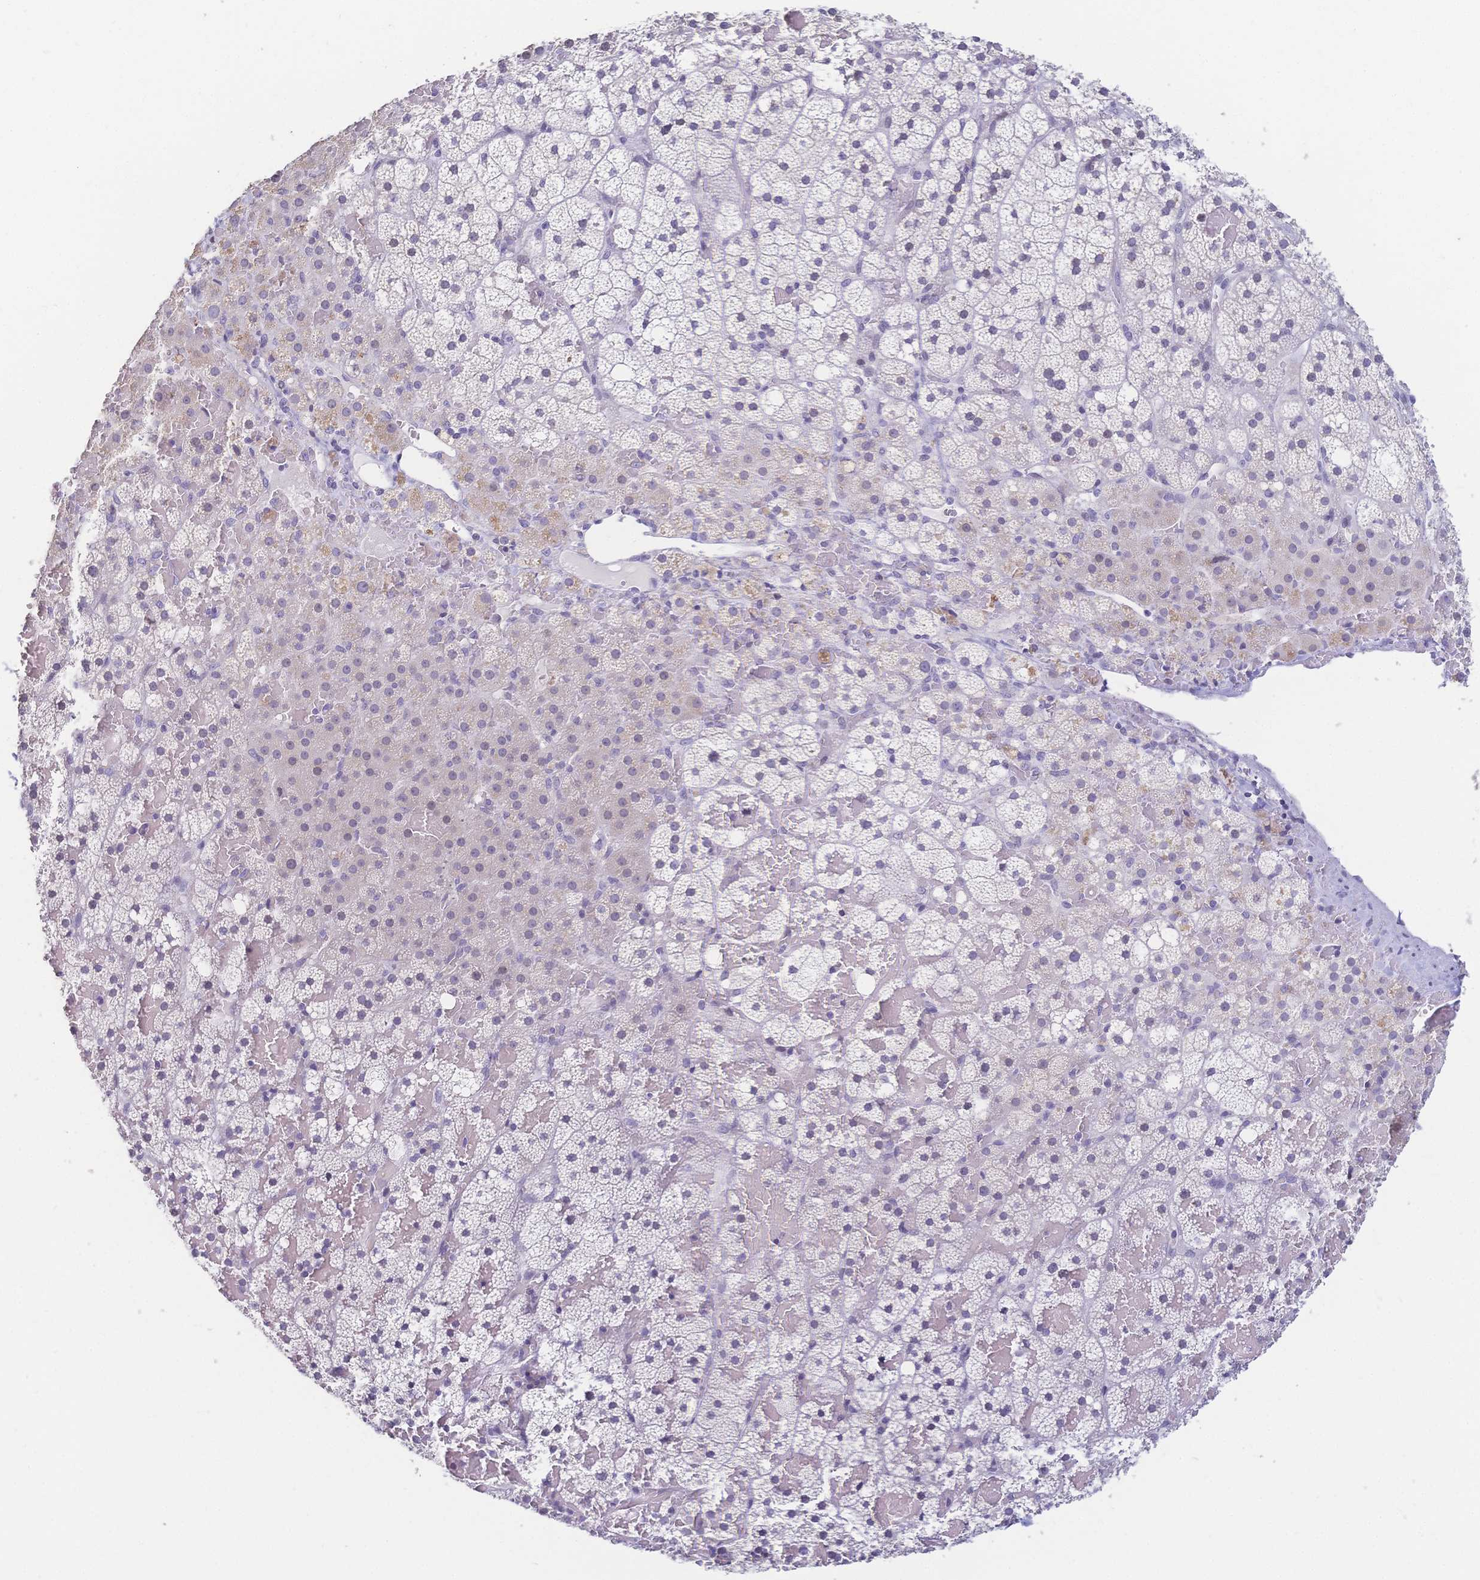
{"staining": {"intensity": "negative", "quantity": "none", "location": "none"}, "tissue": "adrenal gland", "cell_type": "Glandular cells", "image_type": "normal", "snomed": [{"axis": "morphology", "description": "Normal tissue, NOS"}, {"axis": "topography", "description": "Adrenal gland"}], "caption": "Immunohistochemistry photomicrograph of normal adrenal gland: adrenal gland stained with DAB (3,3'-diaminobenzidine) shows no significant protein positivity in glandular cells. Brightfield microscopy of IHC stained with DAB (3,3'-diaminobenzidine) (brown) and hematoxylin (blue), captured at high magnification.", "gene": "CR2", "patient": {"sex": "male", "age": 53}}